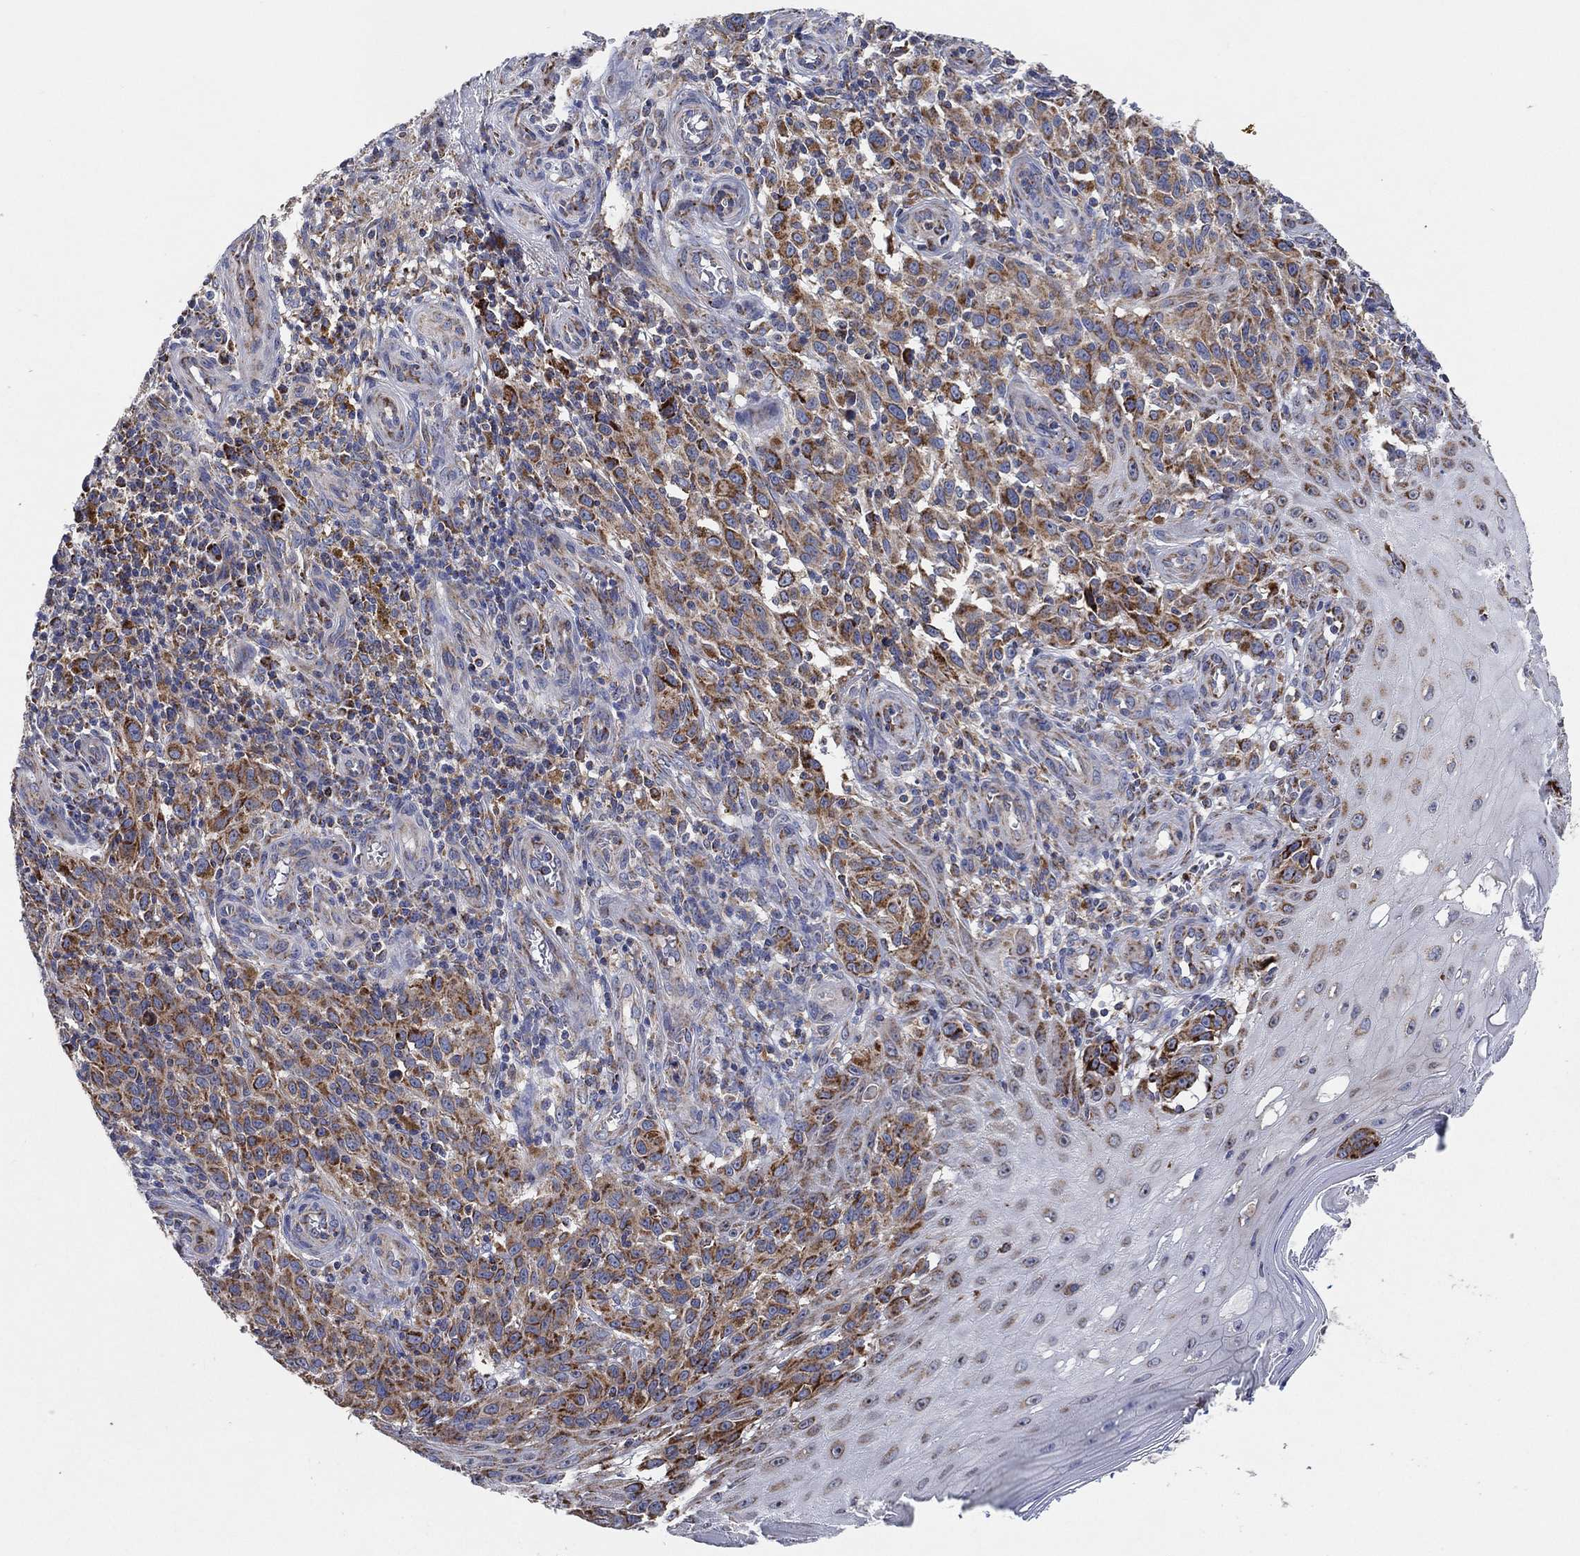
{"staining": {"intensity": "strong", "quantity": "25%-75%", "location": "cytoplasmic/membranous"}, "tissue": "melanoma", "cell_type": "Tumor cells", "image_type": "cancer", "snomed": [{"axis": "morphology", "description": "Malignant melanoma, NOS"}, {"axis": "topography", "description": "Skin"}], "caption": "A brown stain labels strong cytoplasmic/membranous staining of a protein in malignant melanoma tumor cells. (Brightfield microscopy of DAB IHC at high magnification).", "gene": "GCAT", "patient": {"sex": "female", "age": 53}}